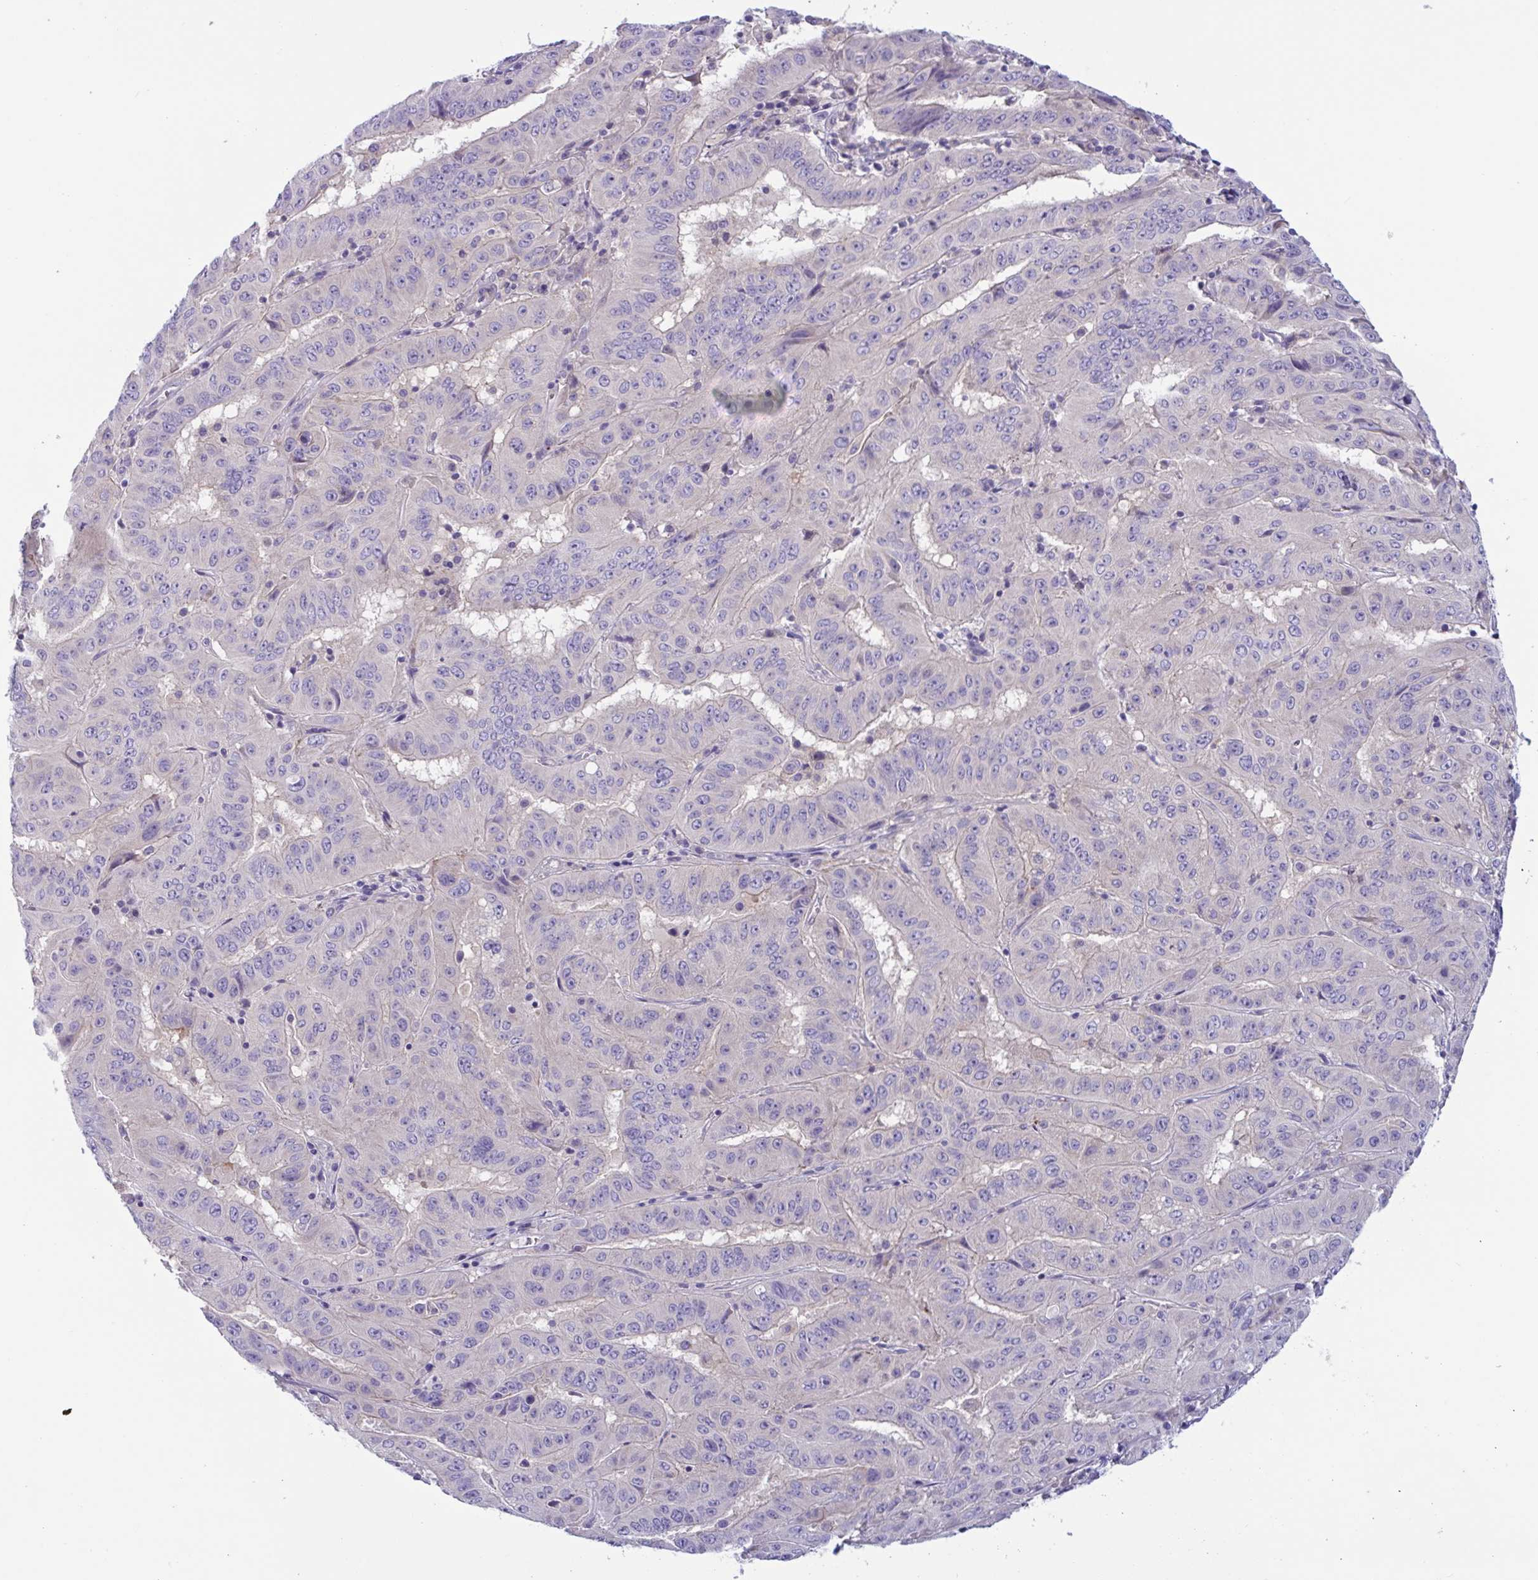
{"staining": {"intensity": "negative", "quantity": "none", "location": "none"}, "tissue": "pancreatic cancer", "cell_type": "Tumor cells", "image_type": "cancer", "snomed": [{"axis": "morphology", "description": "Adenocarcinoma, NOS"}, {"axis": "topography", "description": "Pancreas"}], "caption": "High magnification brightfield microscopy of pancreatic cancer stained with DAB (brown) and counterstained with hematoxylin (blue): tumor cells show no significant staining.", "gene": "OXLD1", "patient": {"sex": "male", "age": 63}}